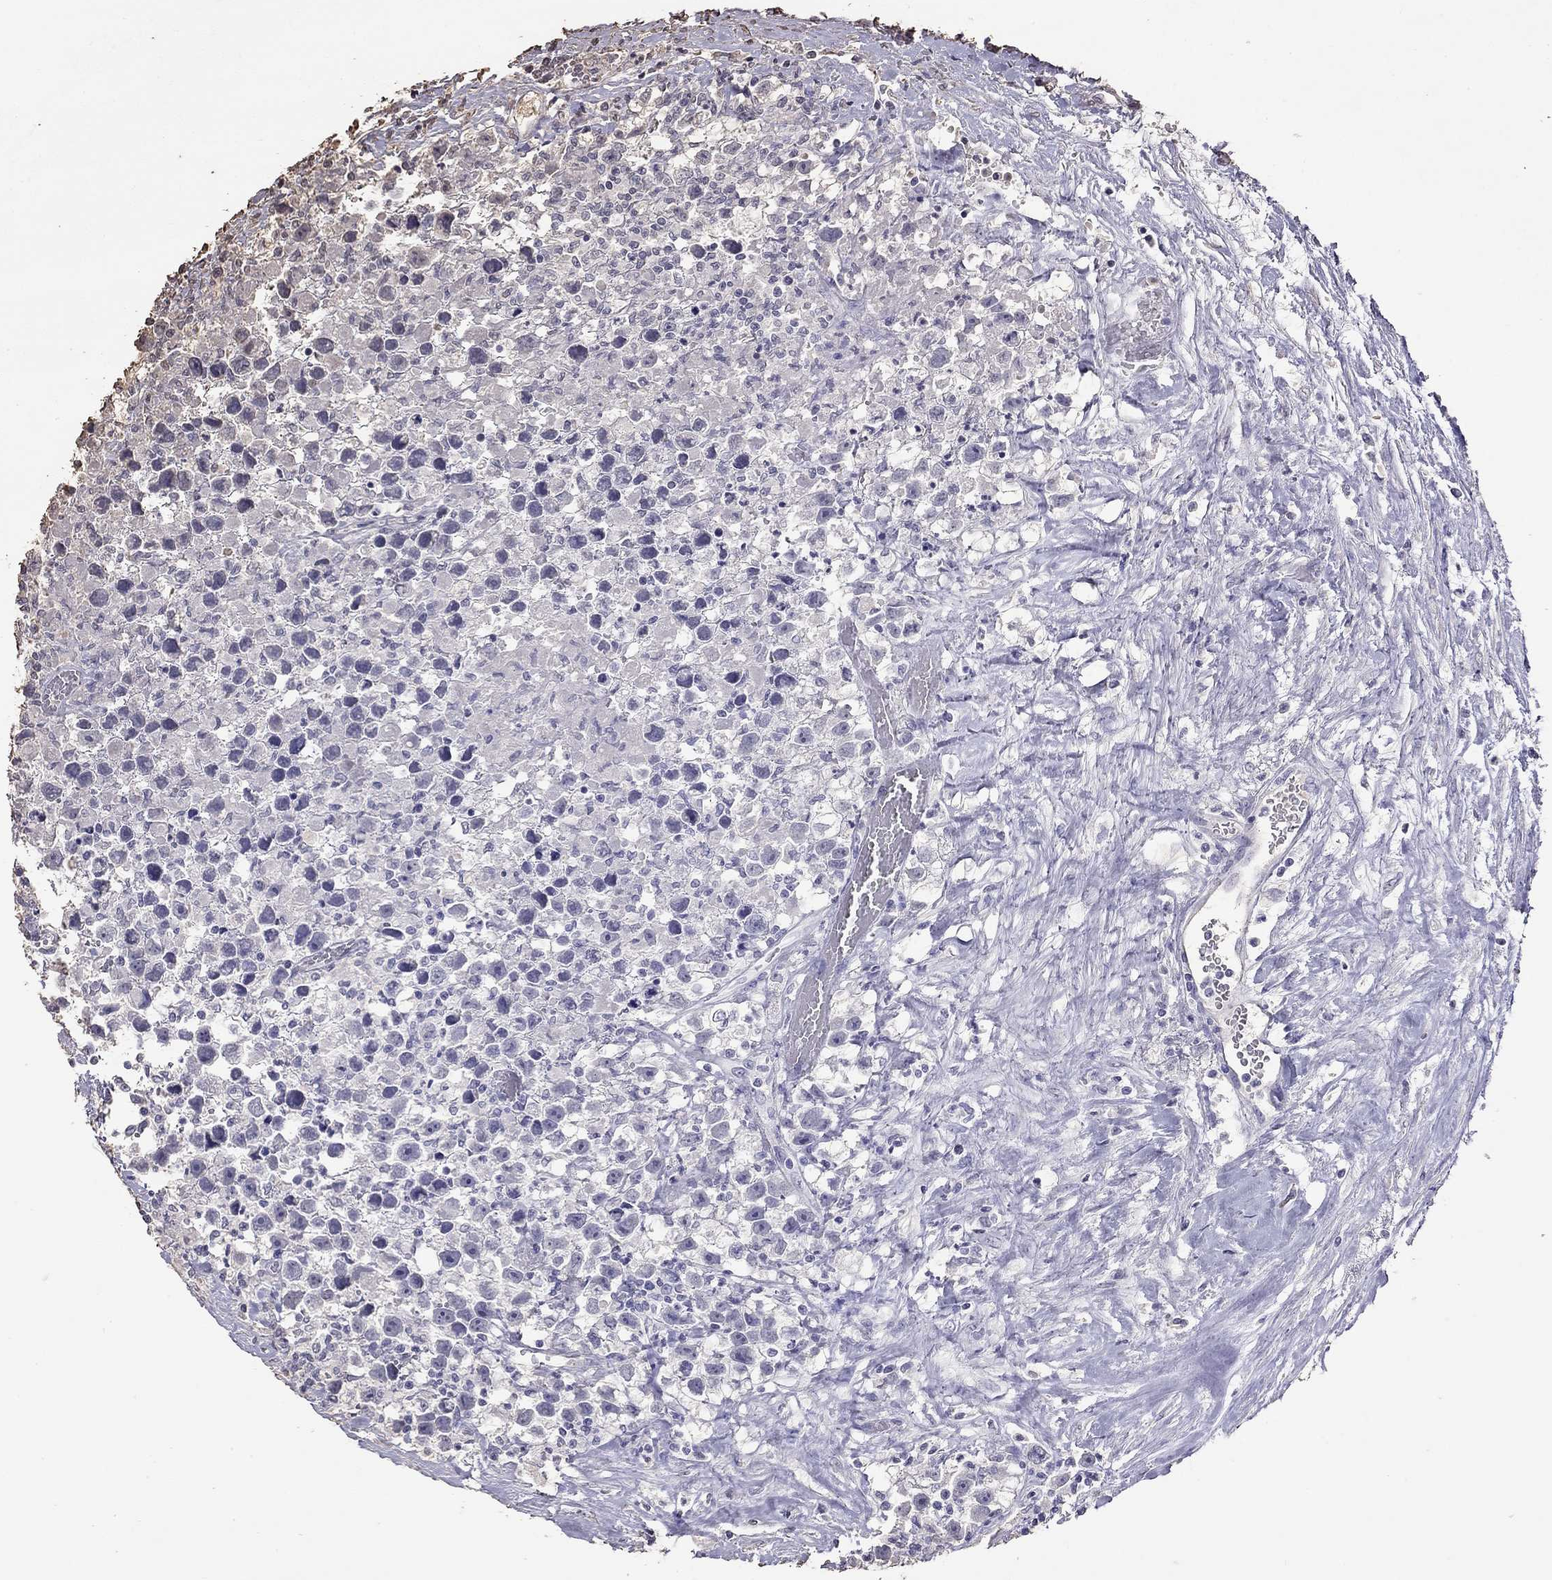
{"staining": {"intensity": "negative", "quantity": "none", "location": "none"}, "tissue": "testis cancer", "cell_type": "Tumor cells", "image_type": "cancer", "snomed": [{"axis": "morphology", "description": "Seminoma, NOS"}, {"axis": "topography", "description": "Testis"}], "caption": "IHC micrograph of neoplastic tissue: testis seminoma stained with DAB (3,3'-diaminobenzidine) reveals no significant protein staining in tumor cells.", "gene": "SUN3", "patient": {"sex": "male", "age": 43}}